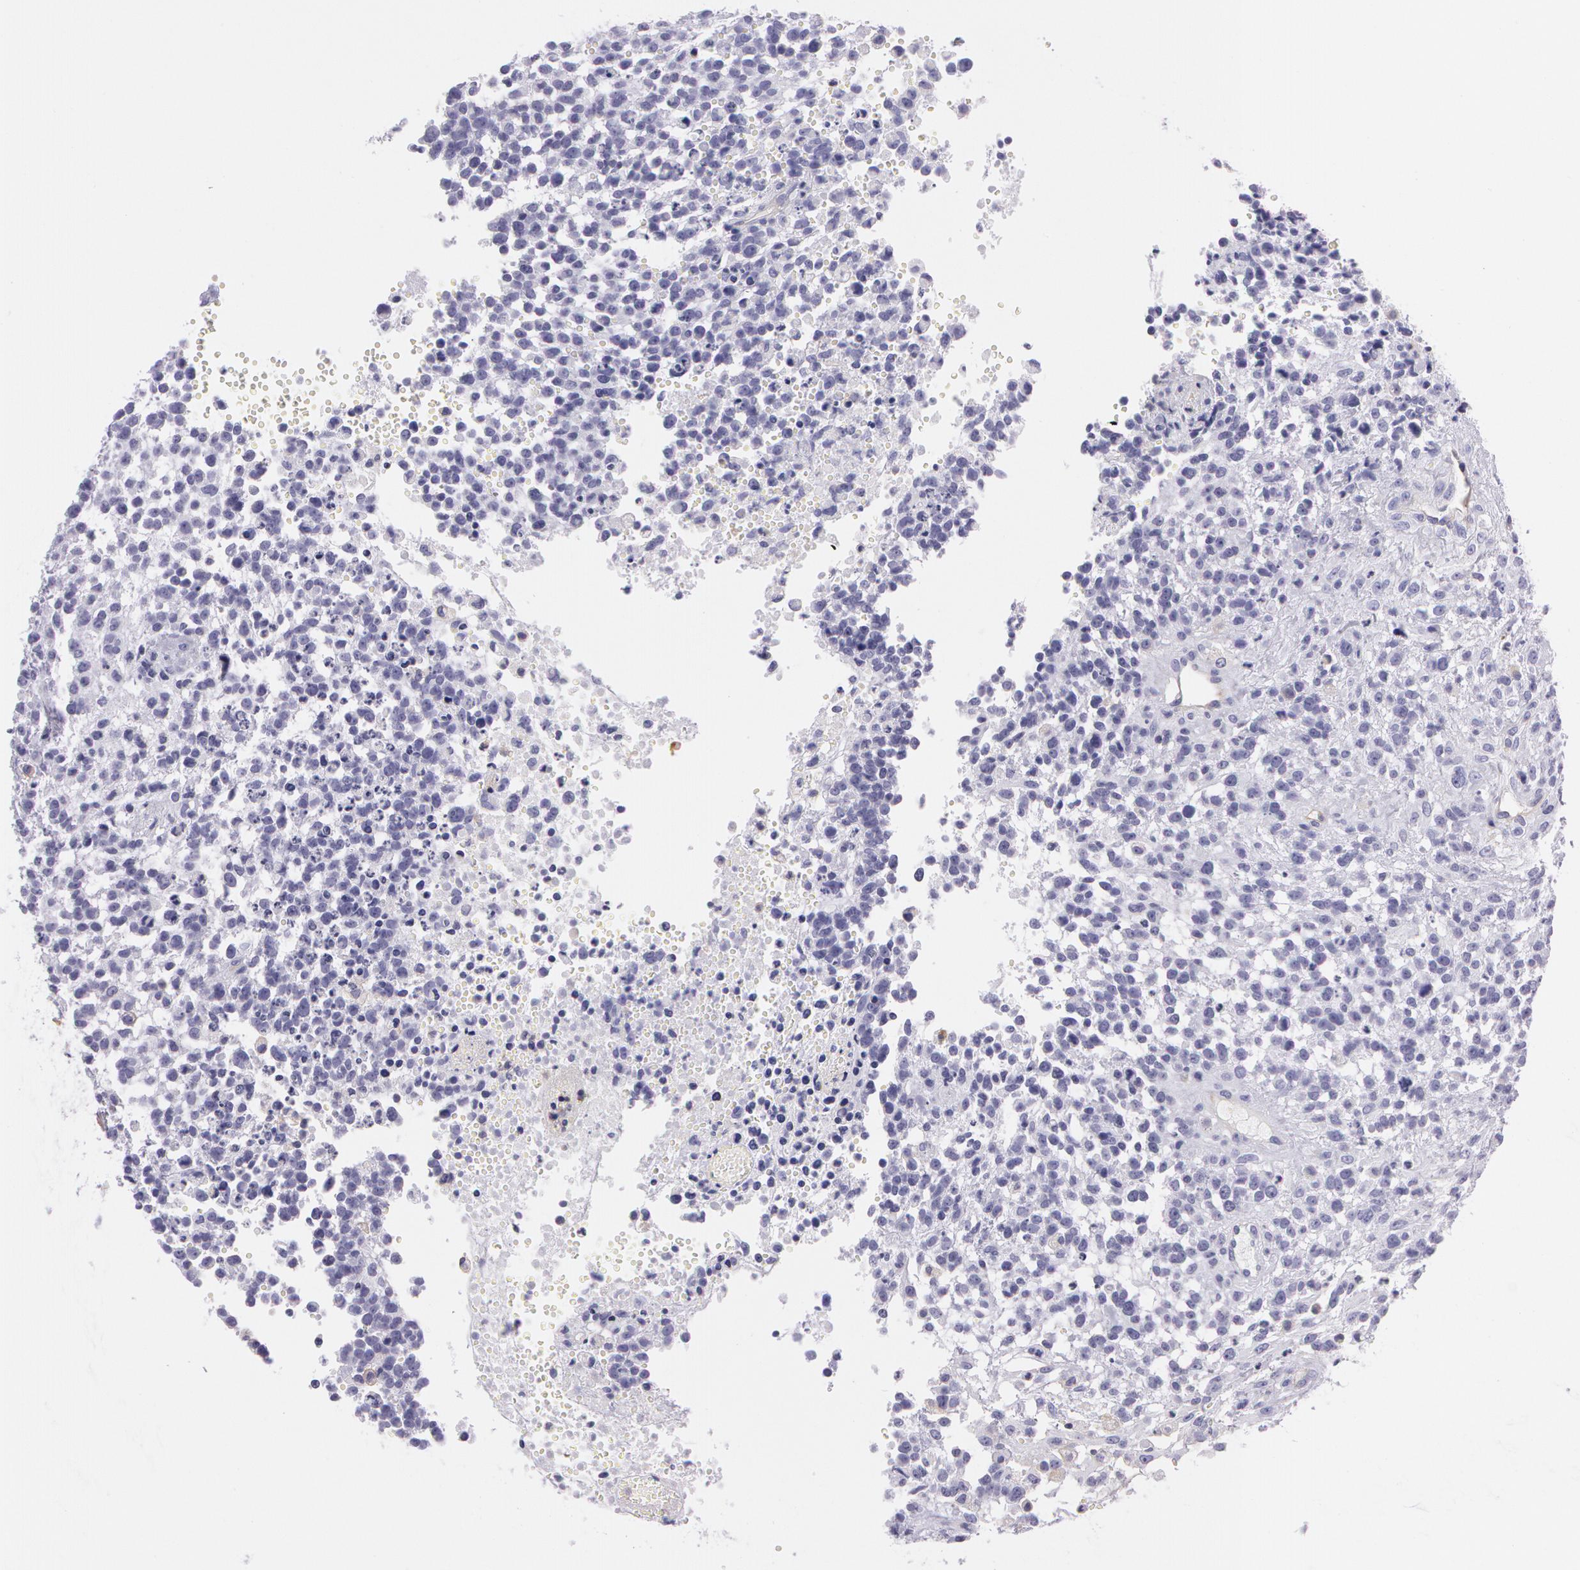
{"staining": {"intensity": "negative", "quantity": "none", "location": "none"}, "tissue": "glioma", "cell_type": "Tumor cells", "image_type": "cancer", "snomed": [{"axis": "morphology", "description": "Glioma, malignant, High grade"}, {"axis": "topography", "description": "Brain"}], "caption": "Malignant glioma (high-grade) was stained to show a protein in brown. There is no significant positivity in tumor cells.", "gene": "LY75", "patient": {"sex": "male", "age": 66}}